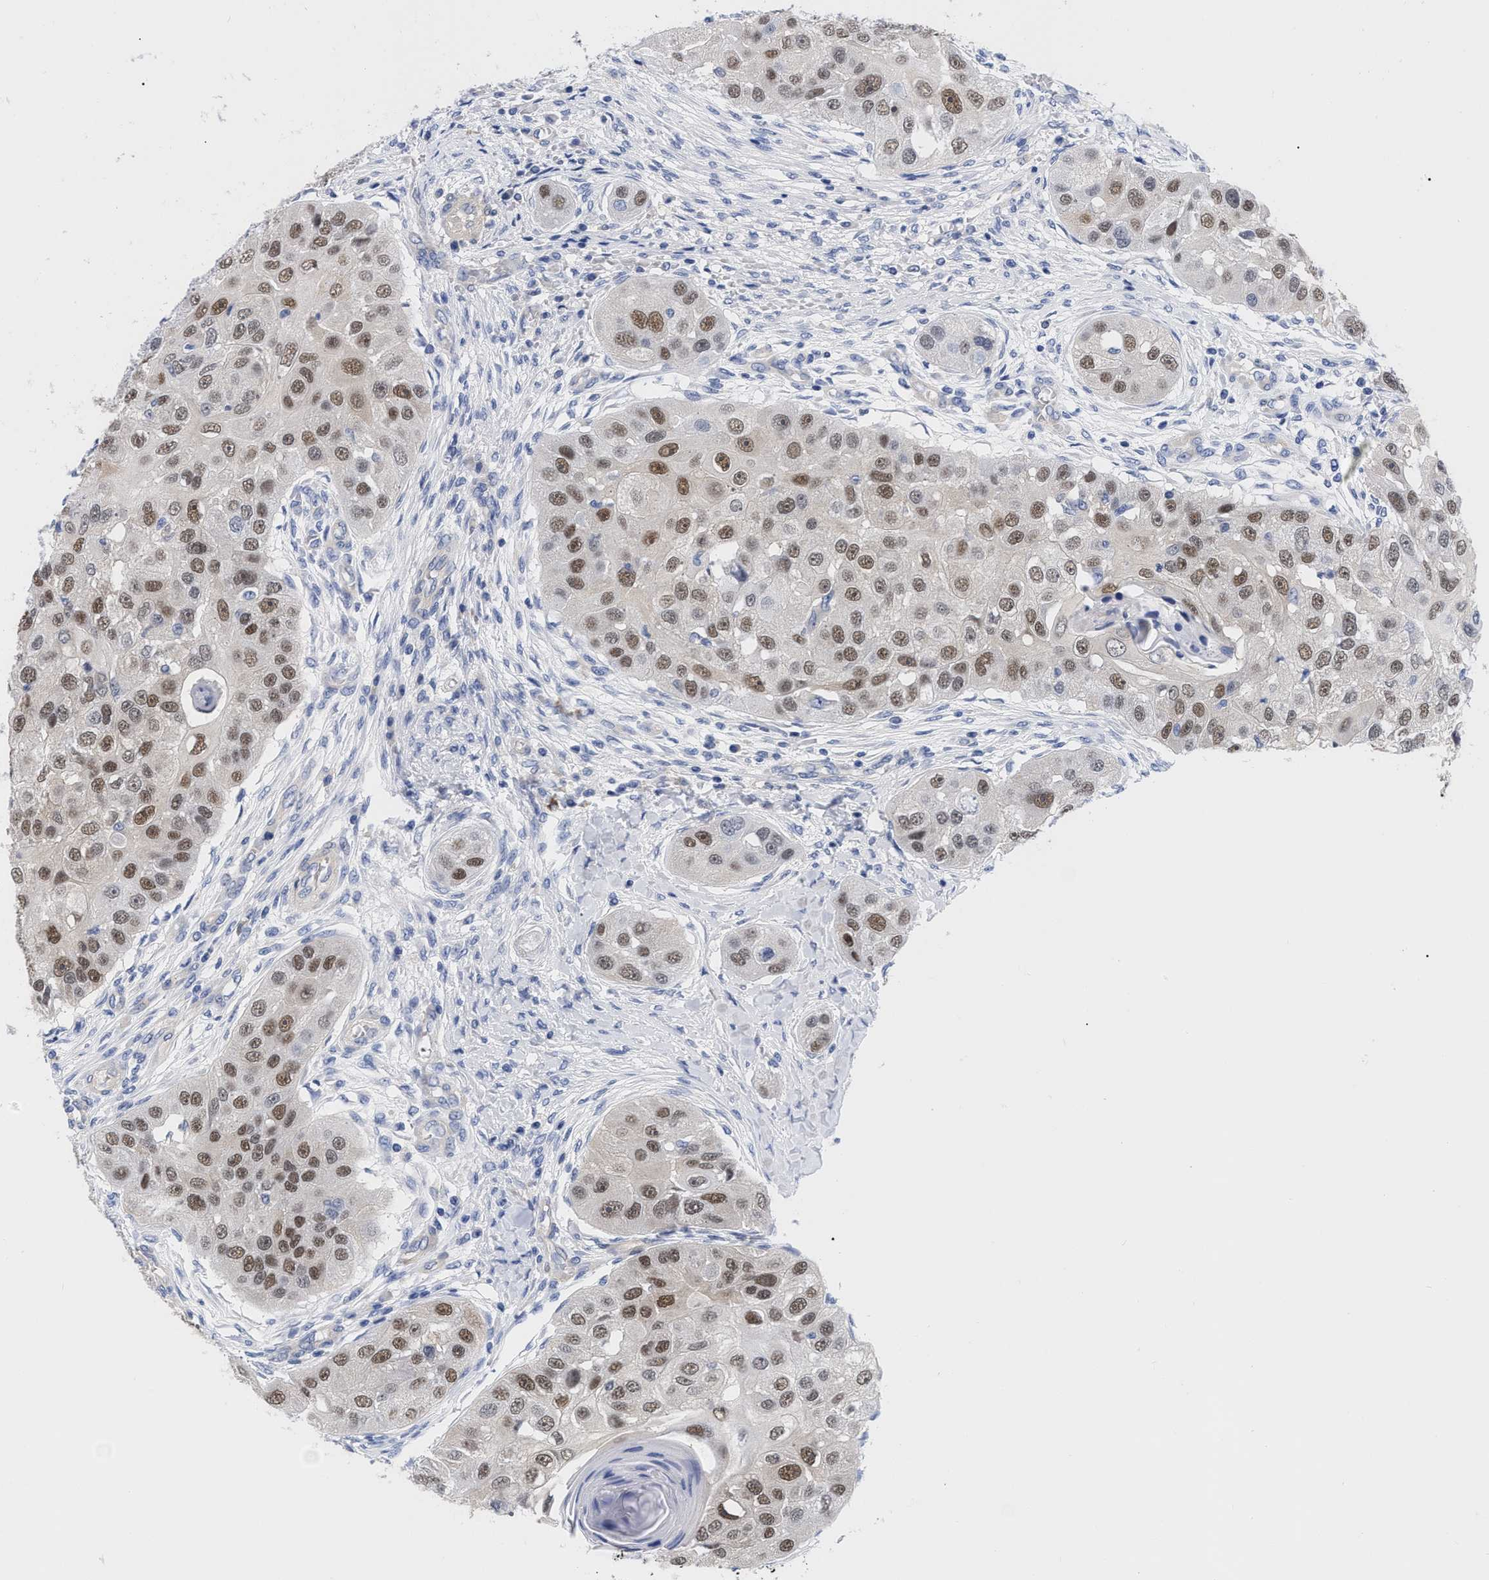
{"staining": {"intensity": "moderate", "quantity": ">75%", "location": "nuclear"}, "tissue": "head and neck cancer", "cell_type": "Tumor cells", "image_type": "cancer", "snomed": [{"axis": "morphology", "description": "Normal tissue, NOS"}, {"axis": "morphology", "description": "Squamous cell carcinoma, NOS"}, {"axis": "topography", "description": "Skeletal muscle"}, {"axis": "topography", "description": "Head-Neck"}], "caption": "Immunohistochemical staining of human head and neck squamous cell carcinoma displays medium levels of moderate nuclear expression in approximately >75% of tumor cells.", "gene": "IRAG2", "patient": {"sex": "male", "age": 51}}